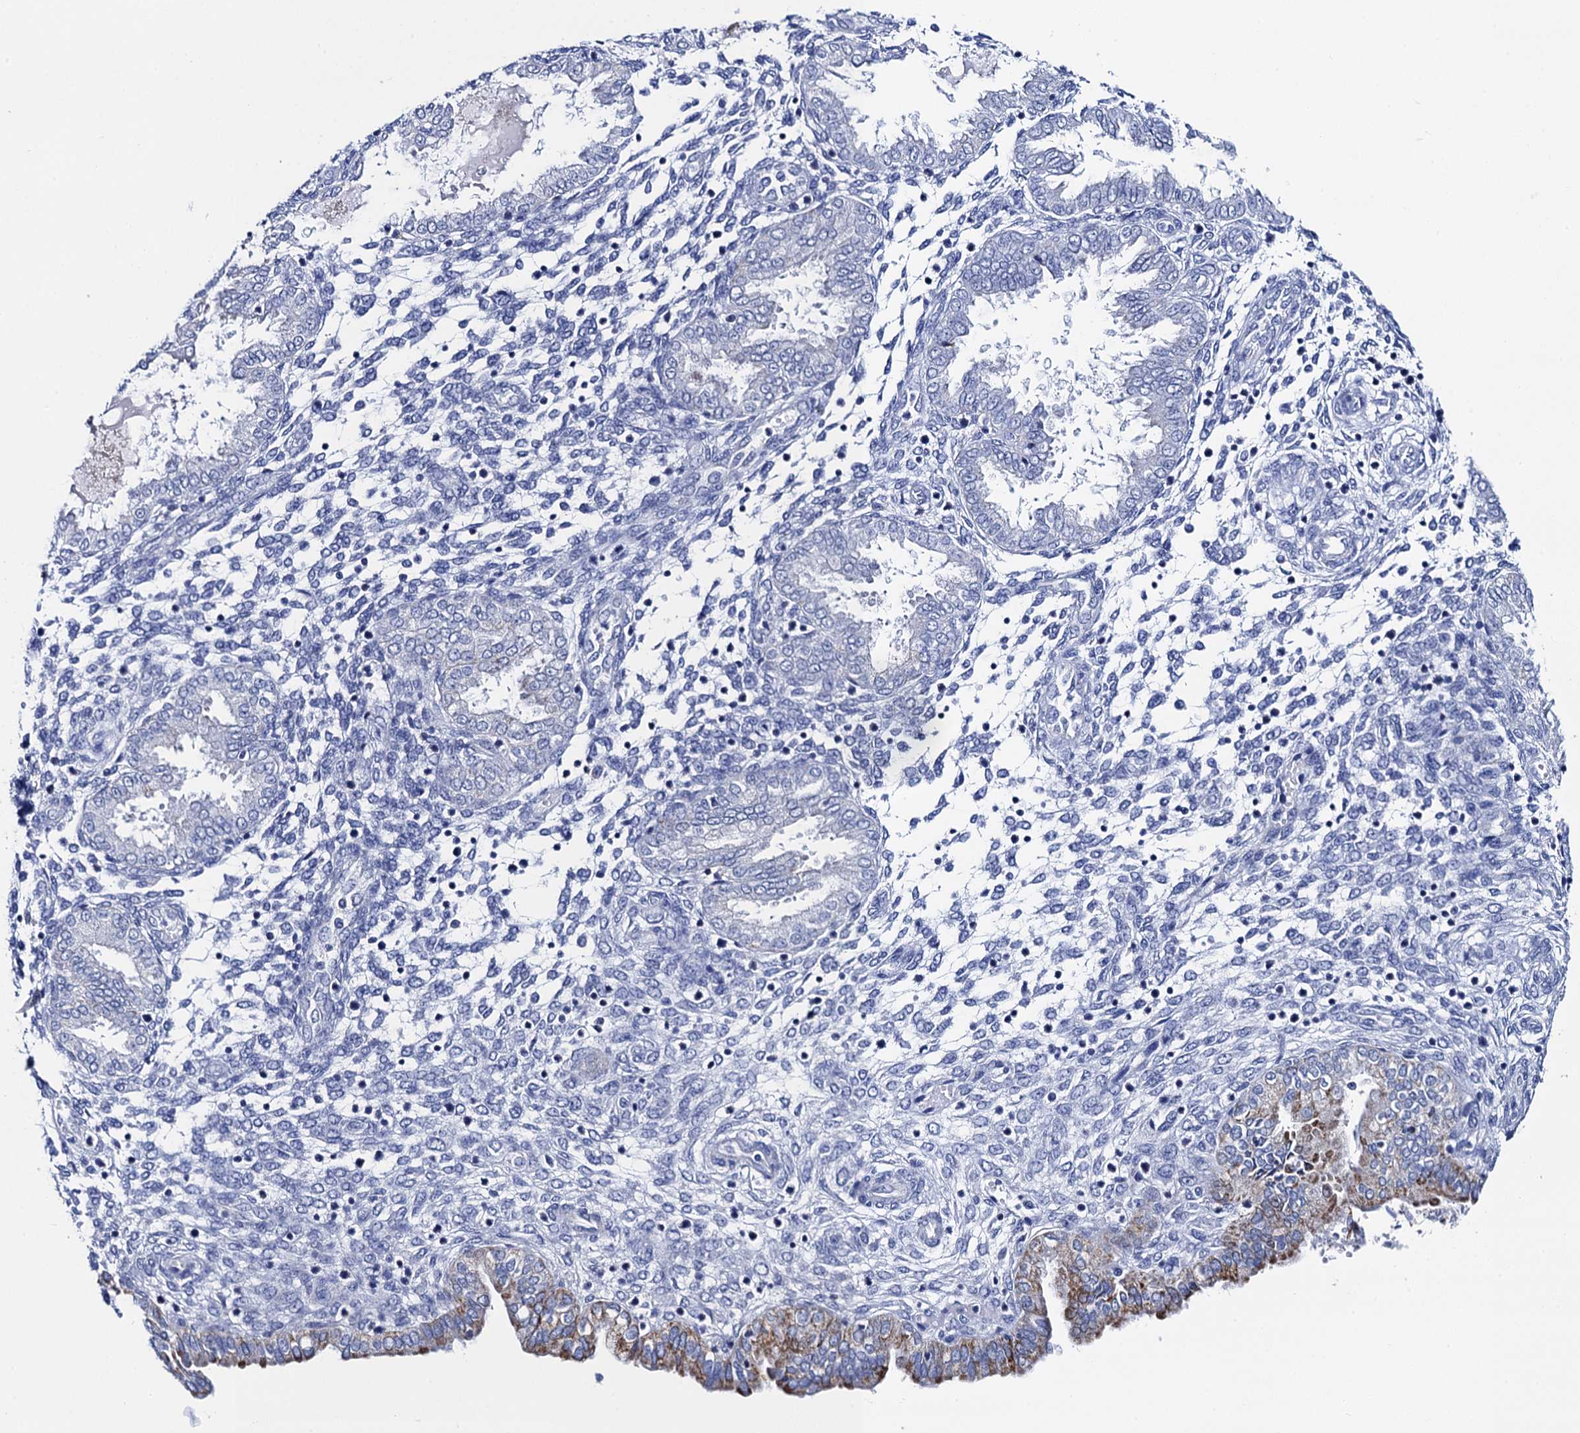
{"staining": {"intensity": "negative", "quantity": "none", "location": "none"}, "tissue": "endometrium", "cell_type": "Cells in endometrial stroma", "image_type": "normal", "snomed": [{"axis": "morphology", "description": "Normal tissue, NOS"}, {"axis": "topography", "description": "Endometrium"}], "caption": "Immunohistochemistry histopathology image of unremarkable endometrium: endometrium stained with DAB reveals no significant protein positivity in cells in endometrial stroma.", "gene": "ACADSB", "patient": {"sex": "female", "age": 33}}